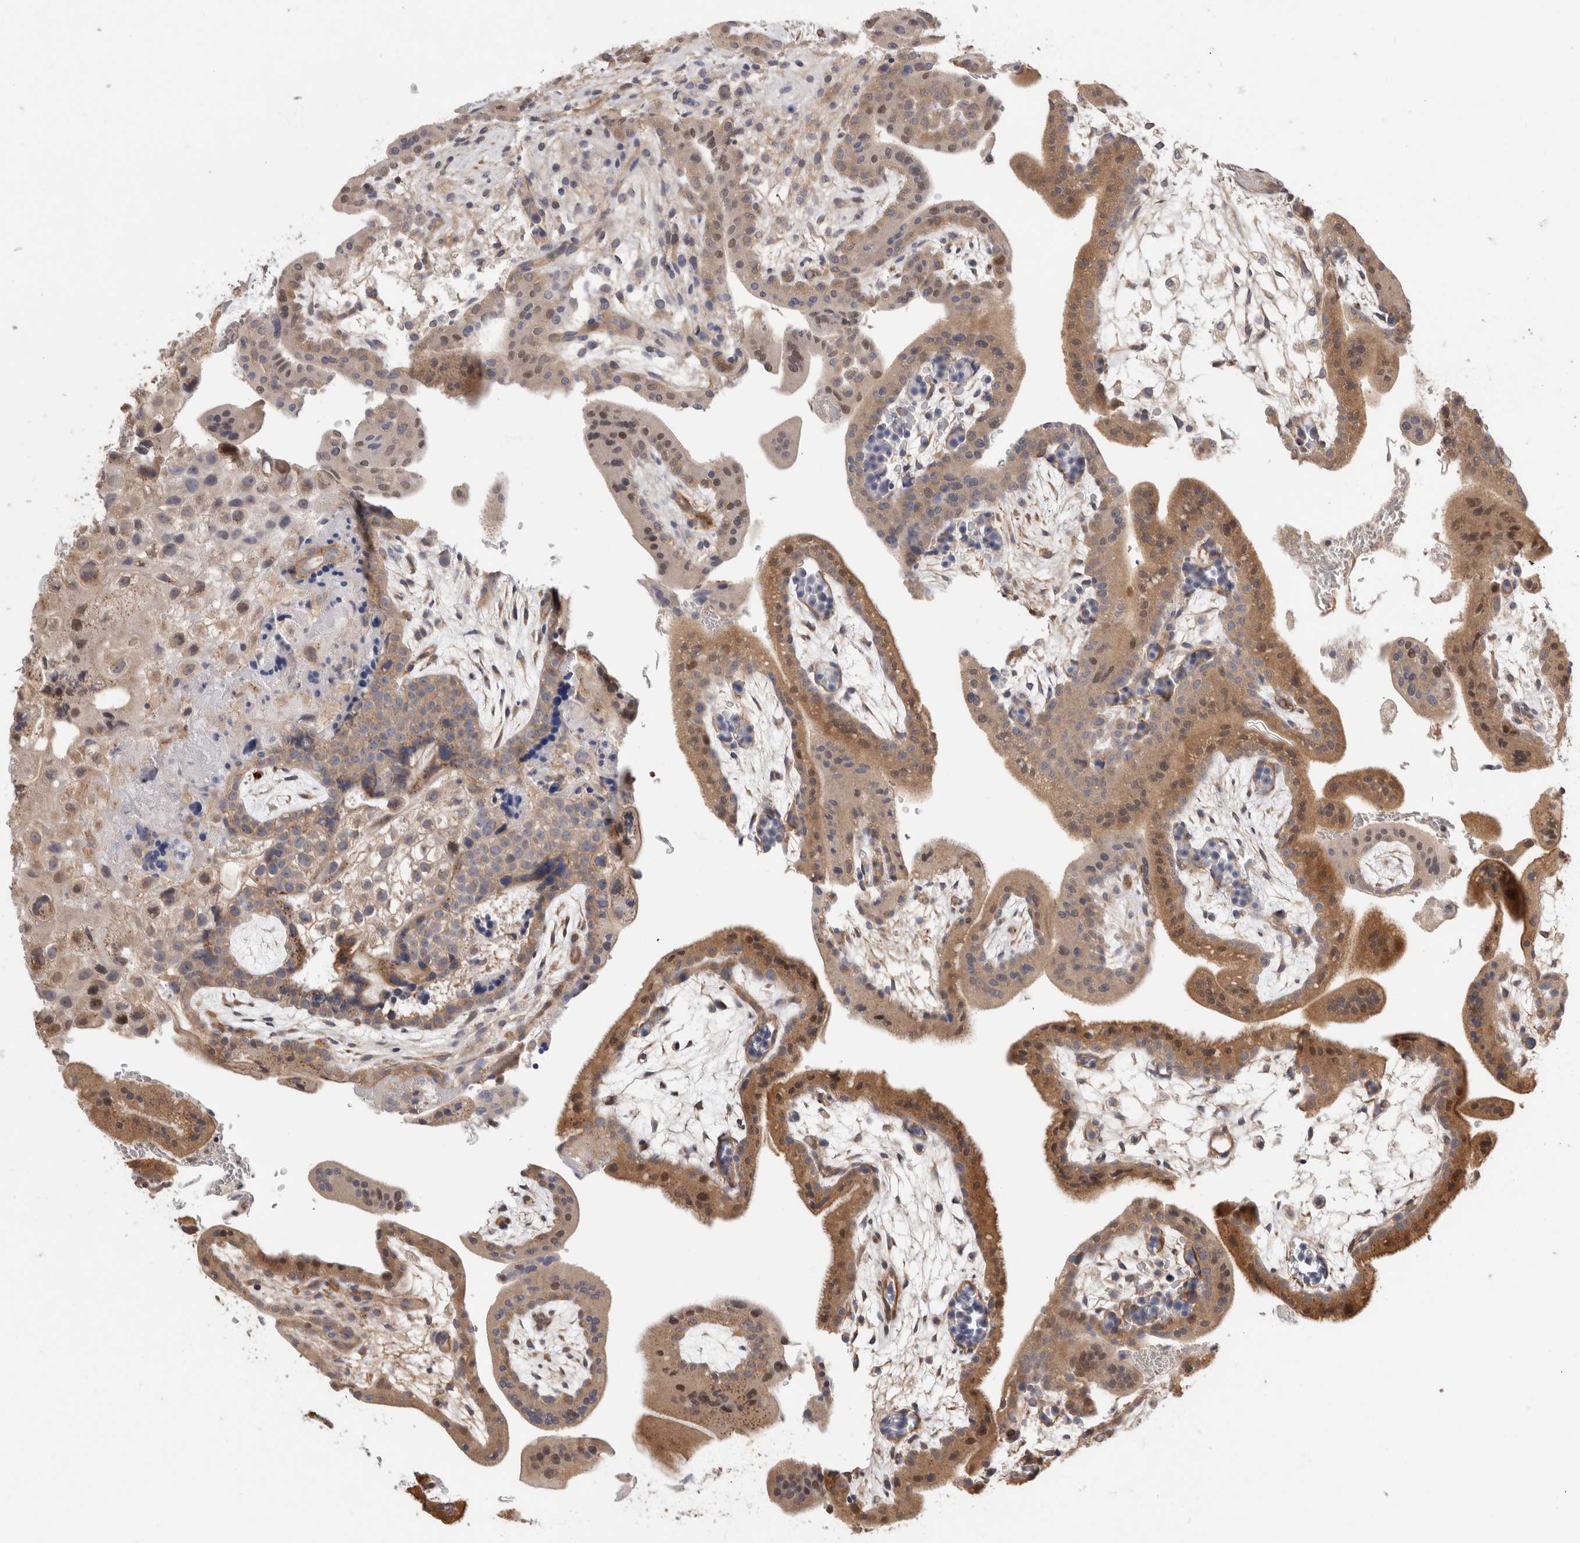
{"staining": {"intensity": "moderate", "quantity": ">75%", "location": "cytoplasmic/membranous"}, "tissue": "placenta", "cell_type": "Decidual cells", "image_type": "normal", "snomed": [{"axis": "morphology", "description": "Normal tissue, NOS"}, {"axis": "topography", "description": "Placenta"}], "caption": "Unremarkable placenta exhibits moderate cytoplasmic/membranous expression in approximately >75% of decidual cells.", "gene": "PGM1", "patient": {"sex": "female", "age": 35}}